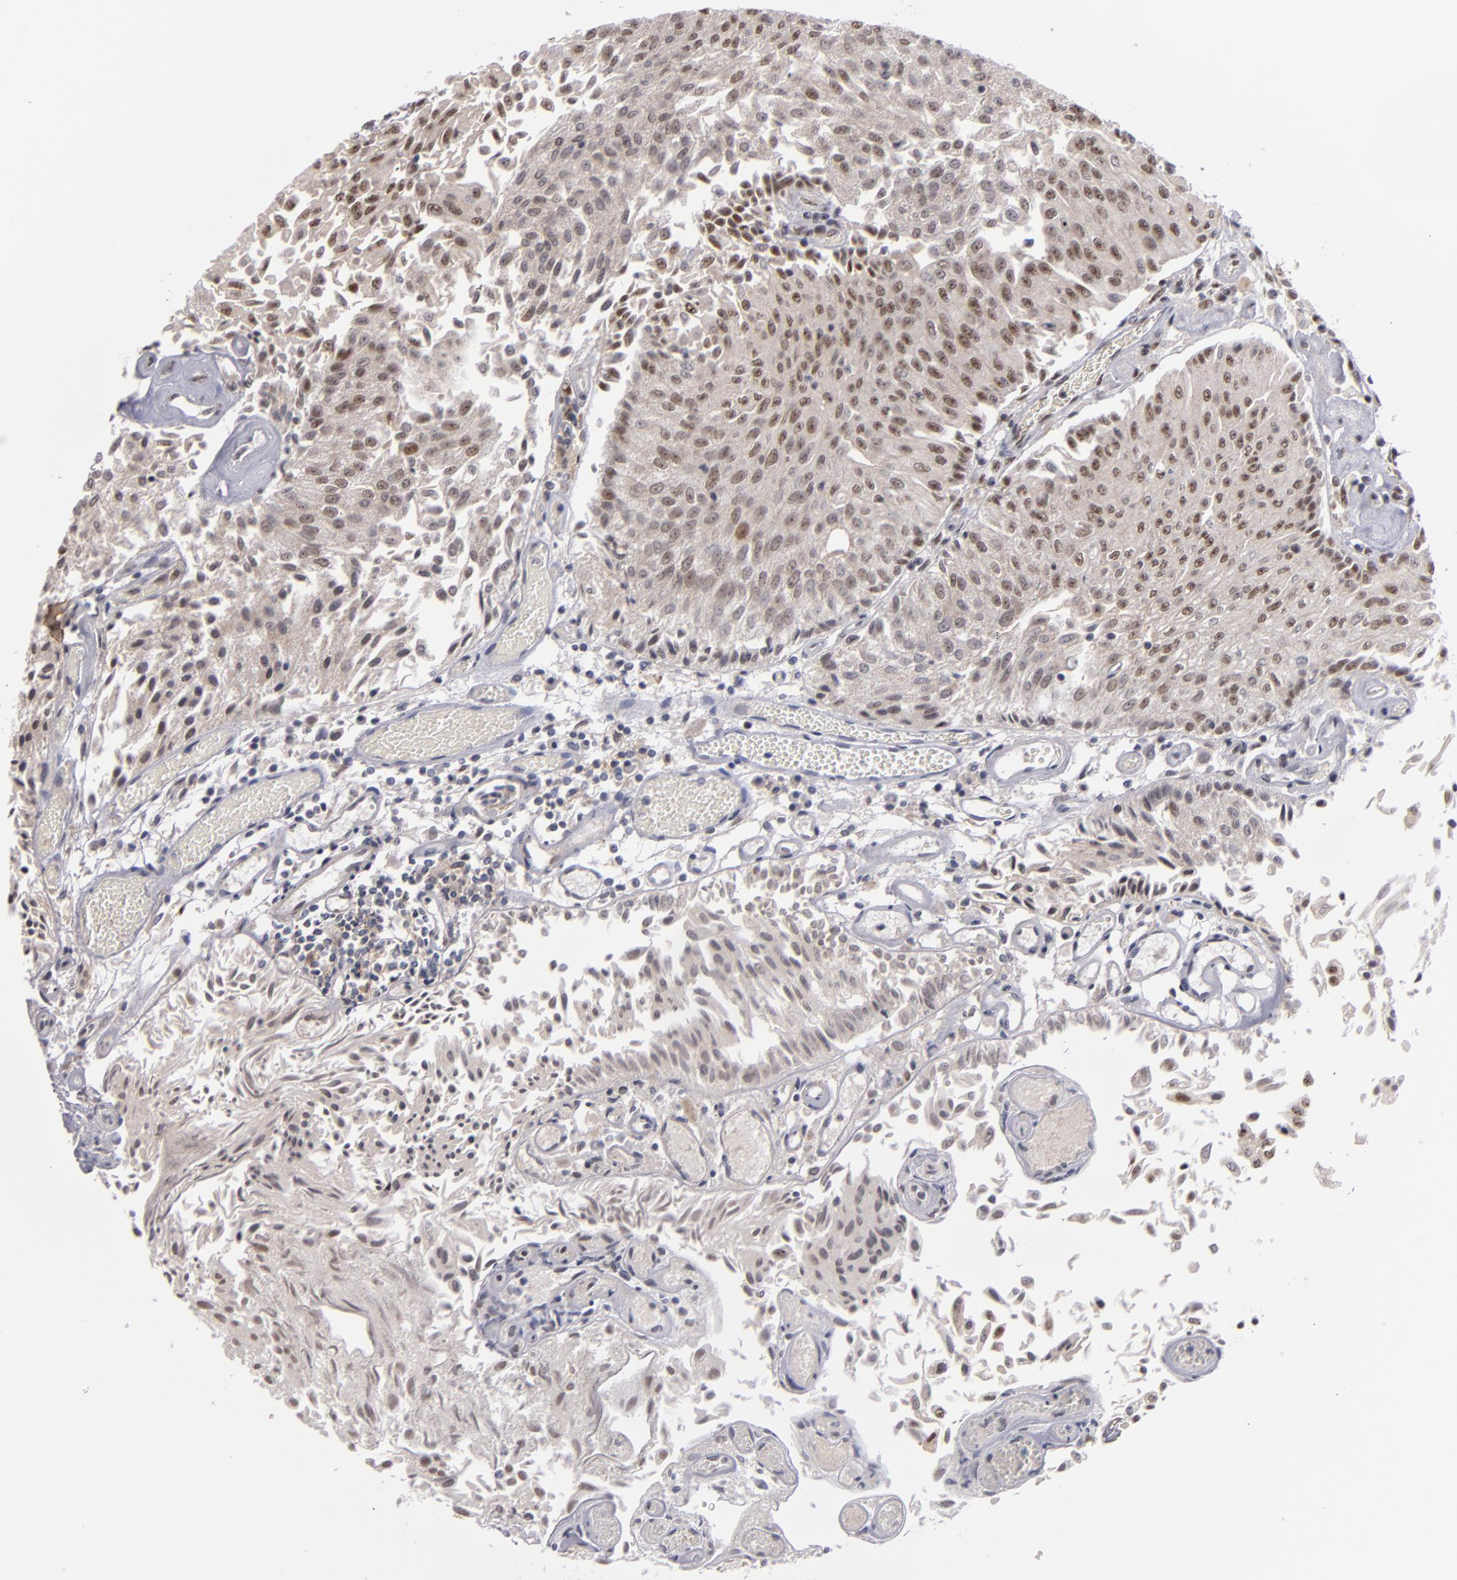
{"staining": {"intensity": "weak", "quantity": "25%-75%", "location": "nuclear"}, "tissue": "urothelial cancer", "cell_type": "Tumor cells", "image_type": "cancer", "snomed": [{"axis": "morphology", "description": "Urothelial carcinoma, Low grade"}, {"axis": "topography", "description": "Urinary bladder"}], "caption": "Approximately 25%-75% of tumor cells in human urothelial carcinoma (low-grade) display weak nuclear protein expression as visualized by brown immunohistochemical staining.", "gene": "ZNF234", "patient": {"sex": "male", "age": 86}}